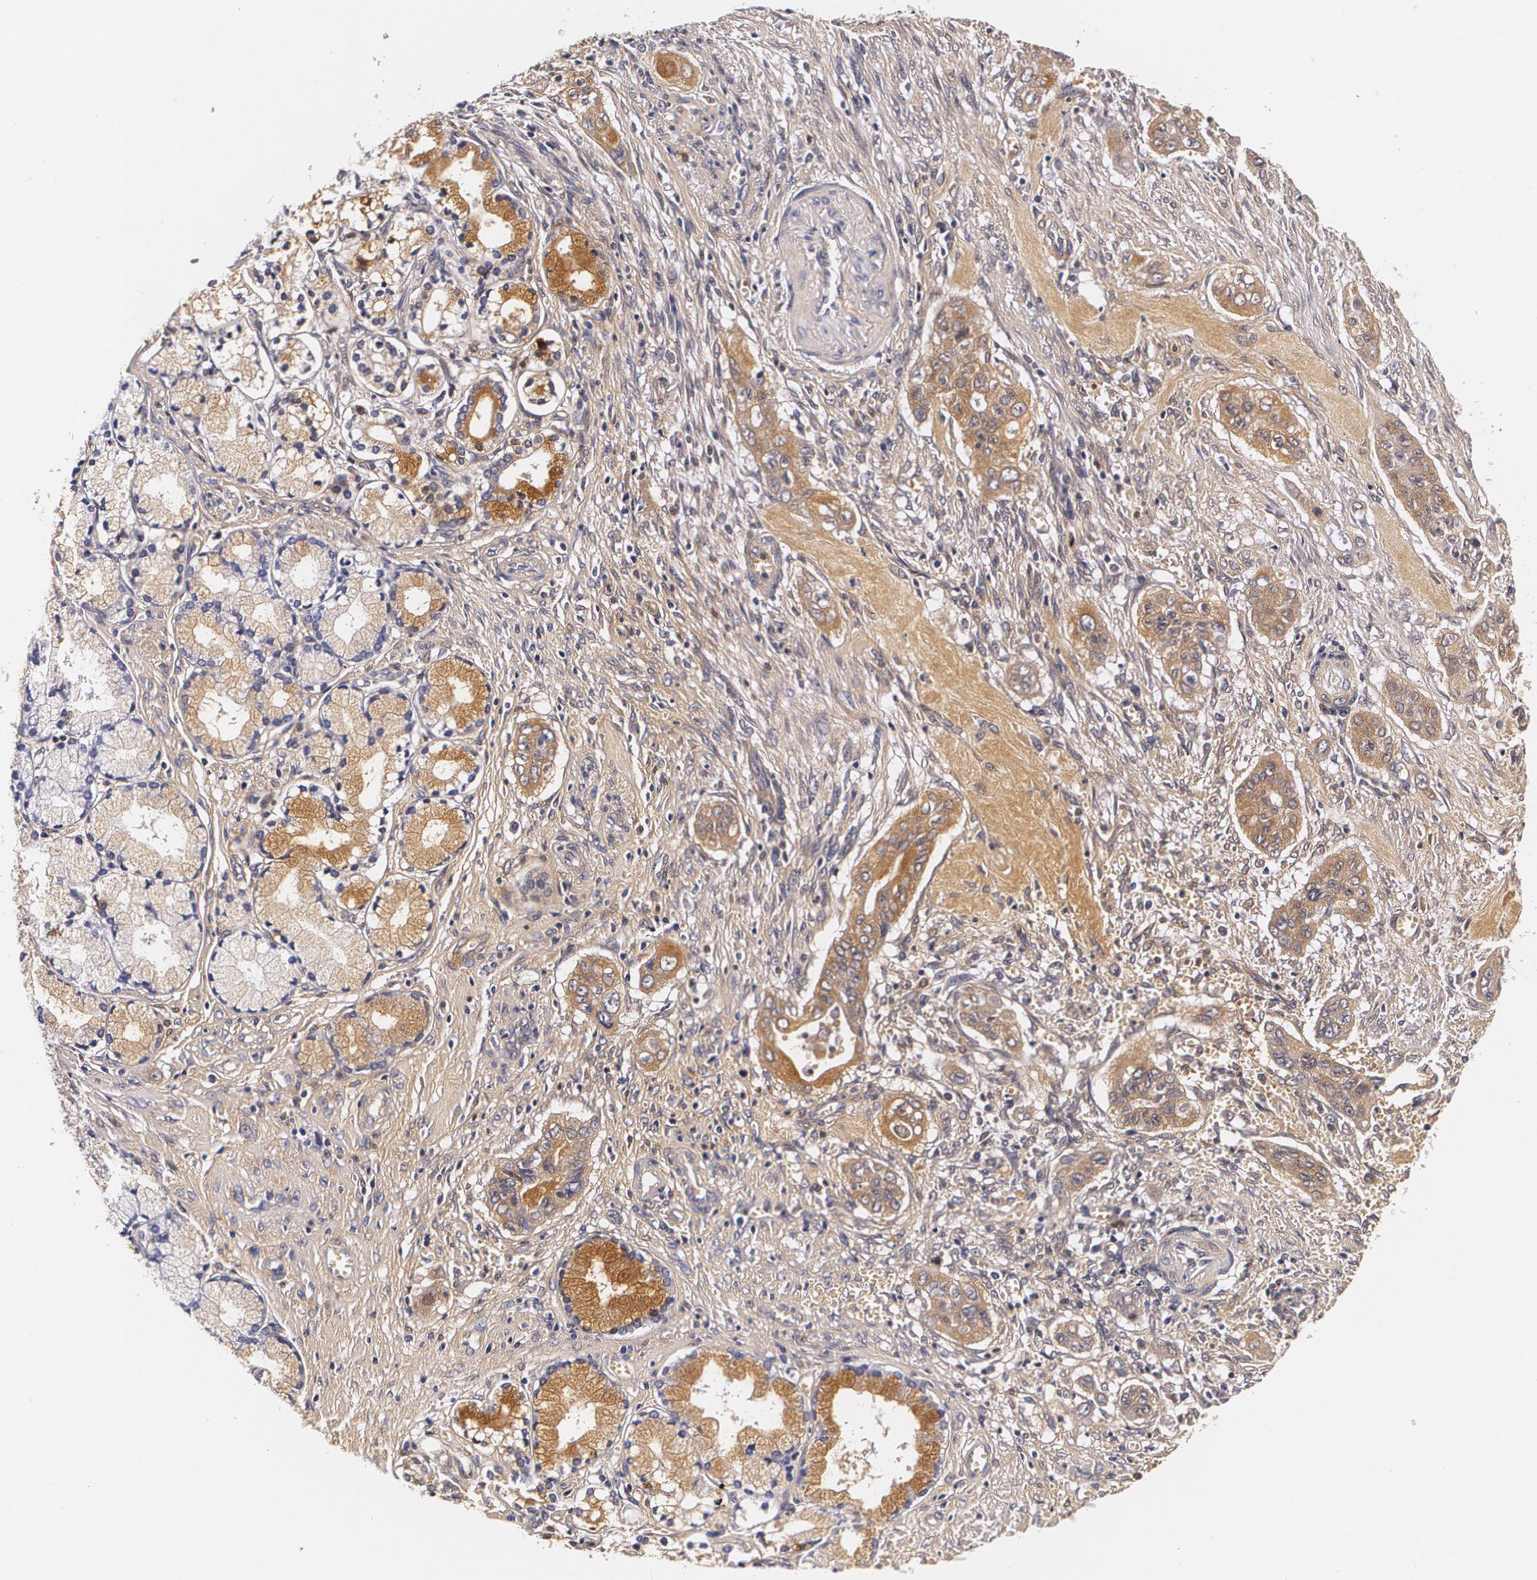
{"staining": {"intensity": "moderate", "quantity": ">75%", "location": "cytoplasmic/membranous"}, "tissue": "pancreatic cancer", "cell_type": "Tumor cells", "image_type": "cancer", "snomed": [{"axis": "morphology", "description": "Adenocarcinoma, NOS"}, {"axis": "topography", "description": "Pancreas"}], "caption": "Pancreatic adenocarcinoma was stained to show a protein in brown. There is medium levels of moderate cytoplasmic/membranous staining in approximately >75% of tumor cells.", "gene": "TTR", "patient": {"sex": "male", "age": 77}}